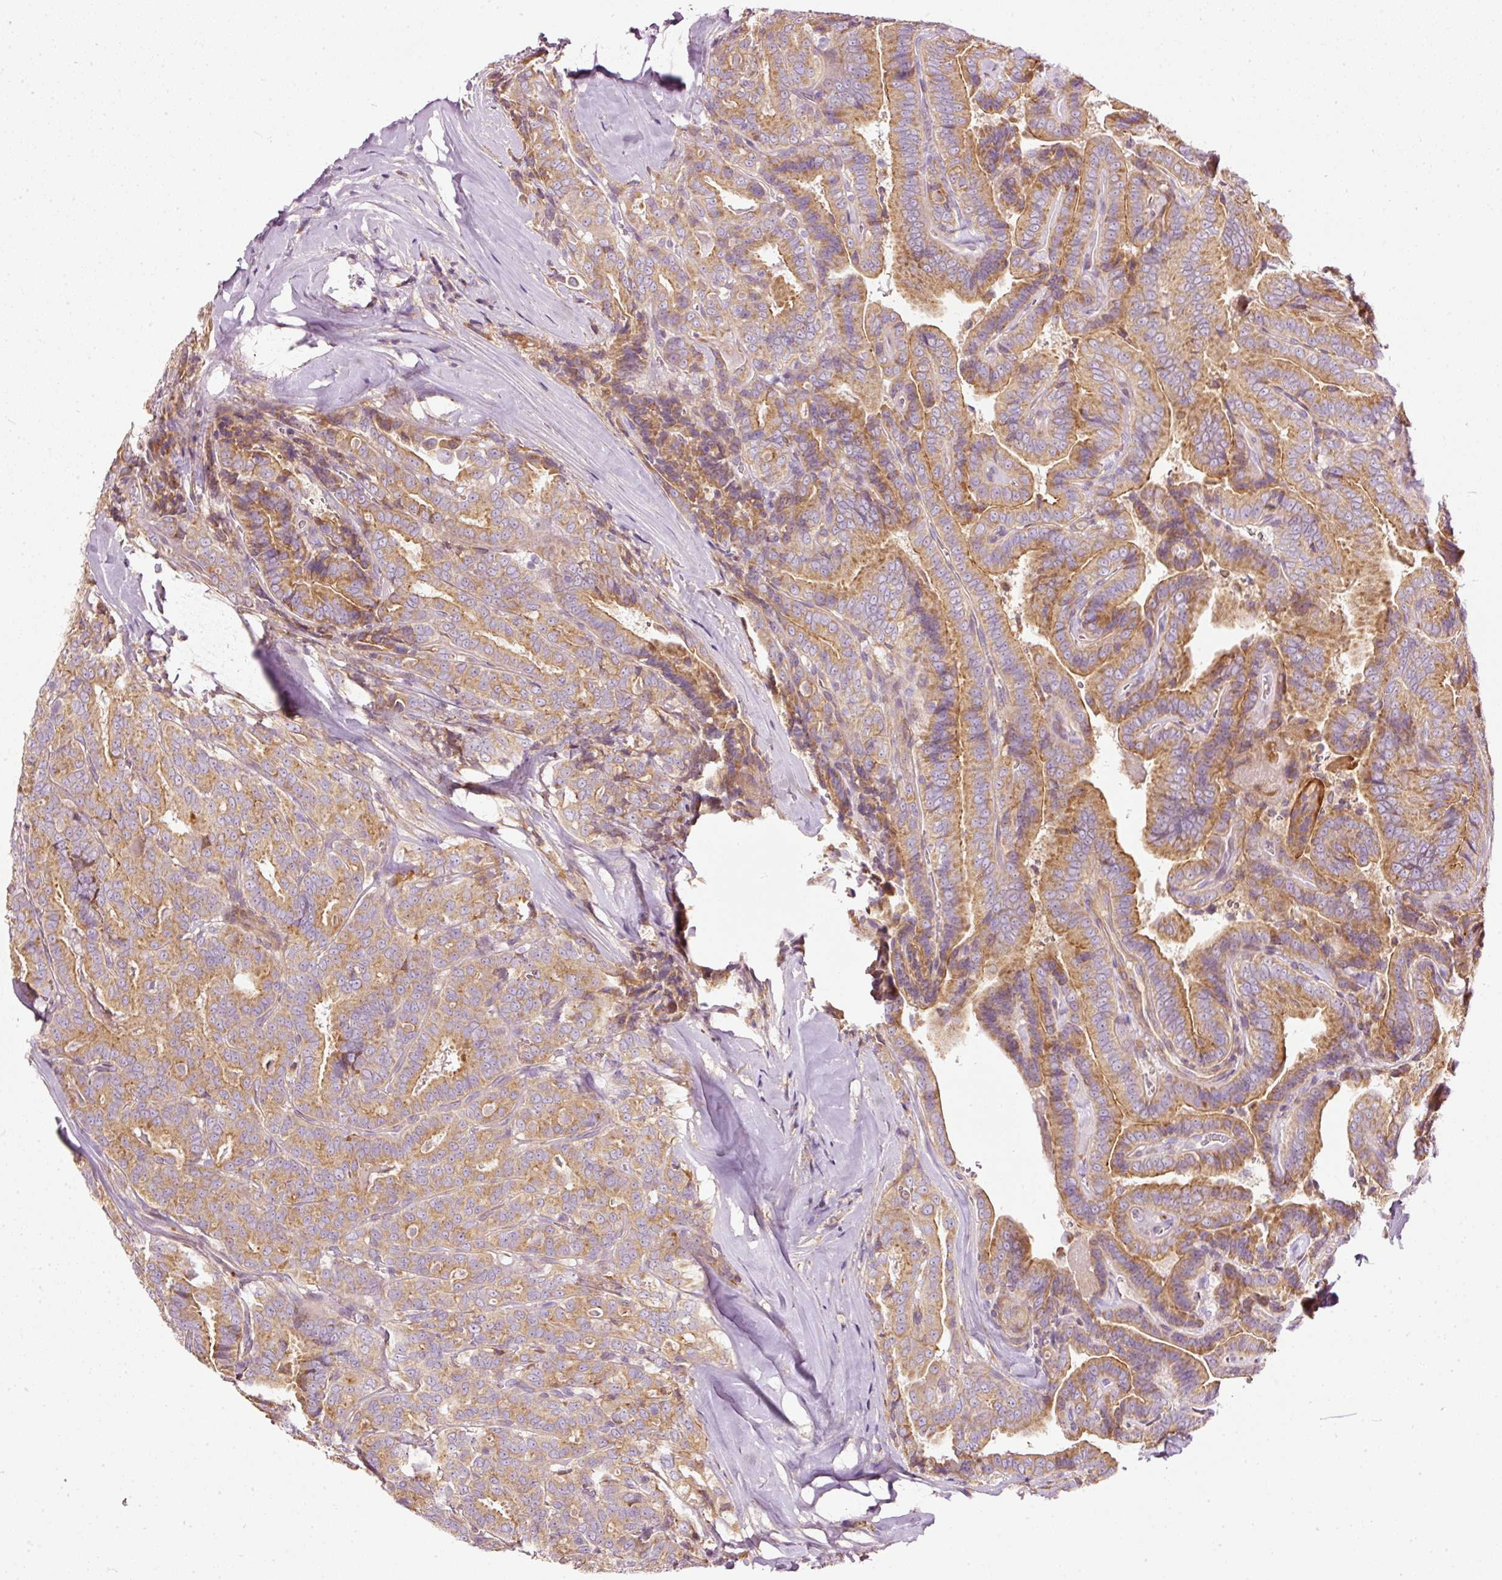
{"staining": {"intensity": "moderate", "quantity": ">75%", "location": "cytoplasmic/membranous"}, "tissue": "thyroid cancer", "cell_type": "Tumor cells", "image_type": "cancer", "snomed": [{"axis": "morphology", "description": "Papillary adenocarcinoma, NOS"}, {"axis": "topography", "description": "Thyroid gland"}], "caption": "Brown immunohistochemical staining in thyroid cancer exhibits moderate cytoplasmic/membranous expression in approximately >75% of tumor cells.", "gene": "PAQR9", "patient": {"sex": "male", "age": 61}}